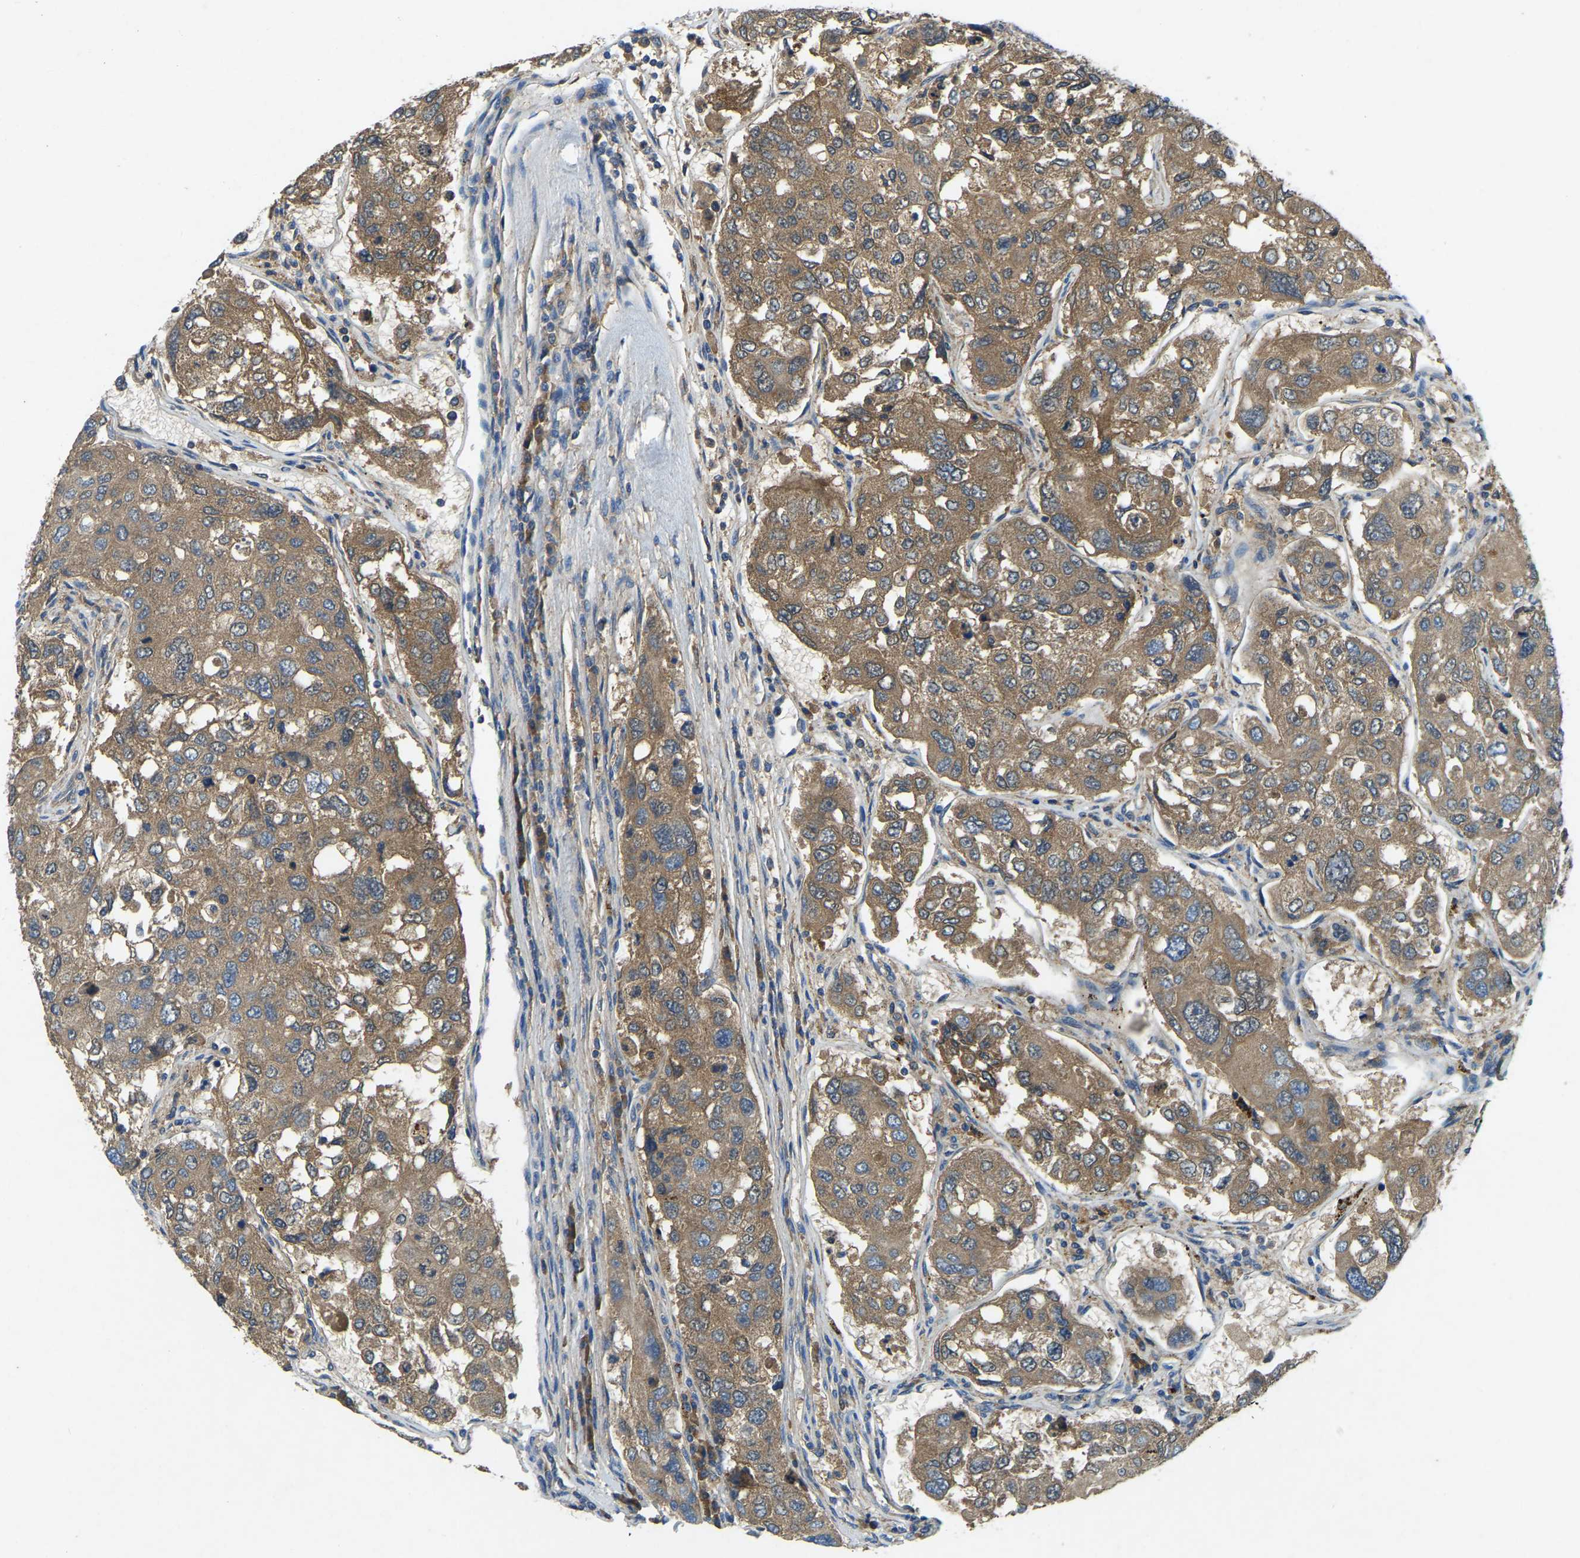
{"staining": {"intensity": "moderate", "quantity": ">75%", "location": "cytoplasmic/membranous"}, "tissue": "urothelial cancer", "cell_type": "Tumor cells", "image_type": "cancer", "snomed": [{"axis": "morphology", "description": "Urothelial carcinoma, High grade"}, {"axis": "topography", "description": "Lymph node"}, {"axis": "topography", "description": "Urinary bladder"}], "caption": "Protein staining of urothelial cancer tissue reveals moderate cytoplasmic/membranous expression in about >75% of tumor cells.", "gene": "ATP8B1", "patient": {"sex": "male", "age": 51}}